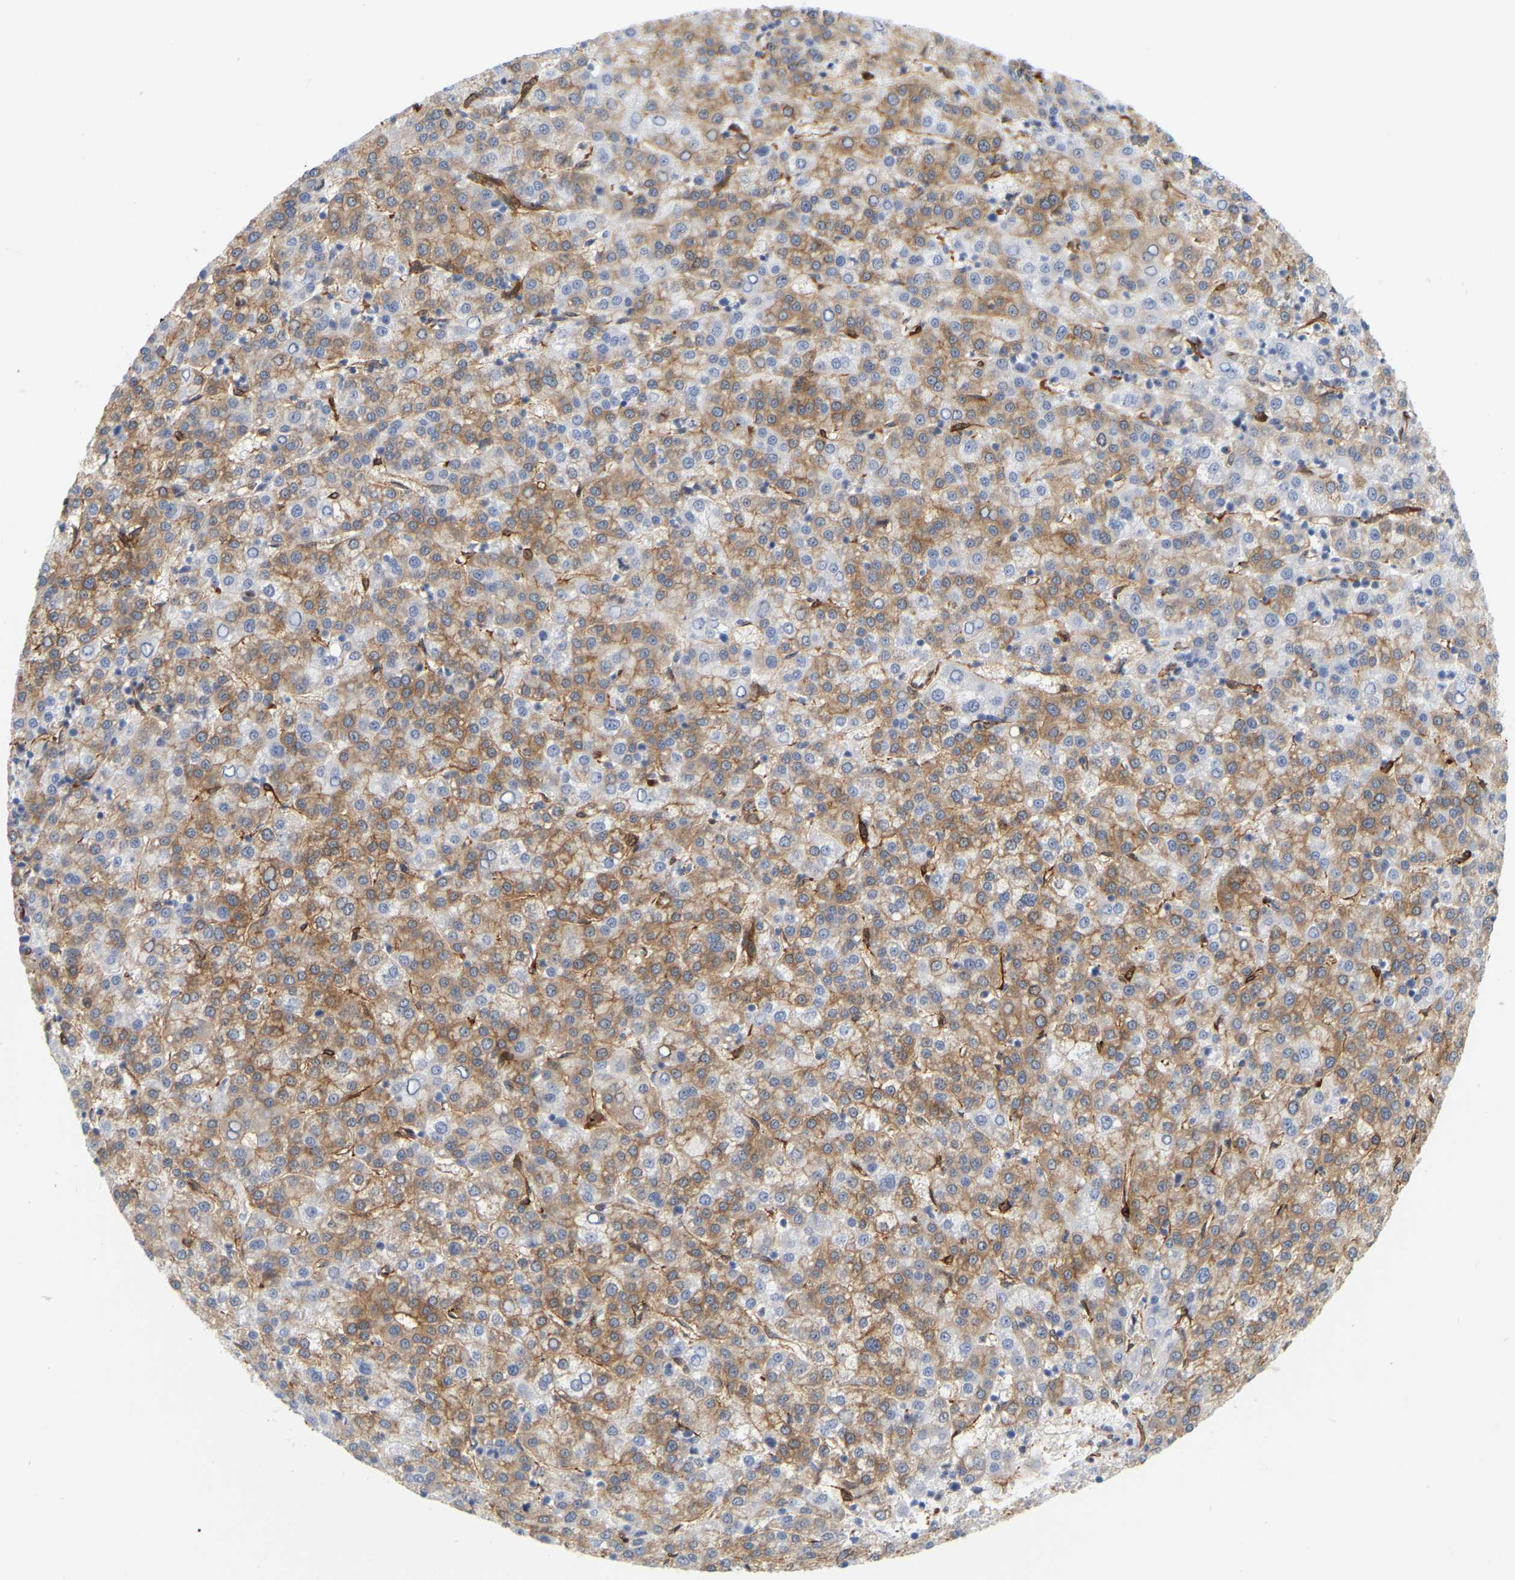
{"staining": {"intensity": "moderate", "quantity": ">75%", "location": "cytoplasmic/membranous"}, "tissue": "liver cancer", "cell_type": "Tumor cells", "image_type": "cancer", "snomed": [{"axis": "morphology", "description": "Carcinoma, Hepatocellular, NOS"}, {"axis": "topography", "description": "Liver"}], "caption": "Immunohistochemistry photomicrograph of human liver cancer (hepatocellular carcinoma) stained for a protein (brown), which reveals medium levels of moderate cytoplasmic/membranous positivity in about >75% of tumor cells.", "gene": "RAPH1", "patient": {"sex": "female", "age": 58}}